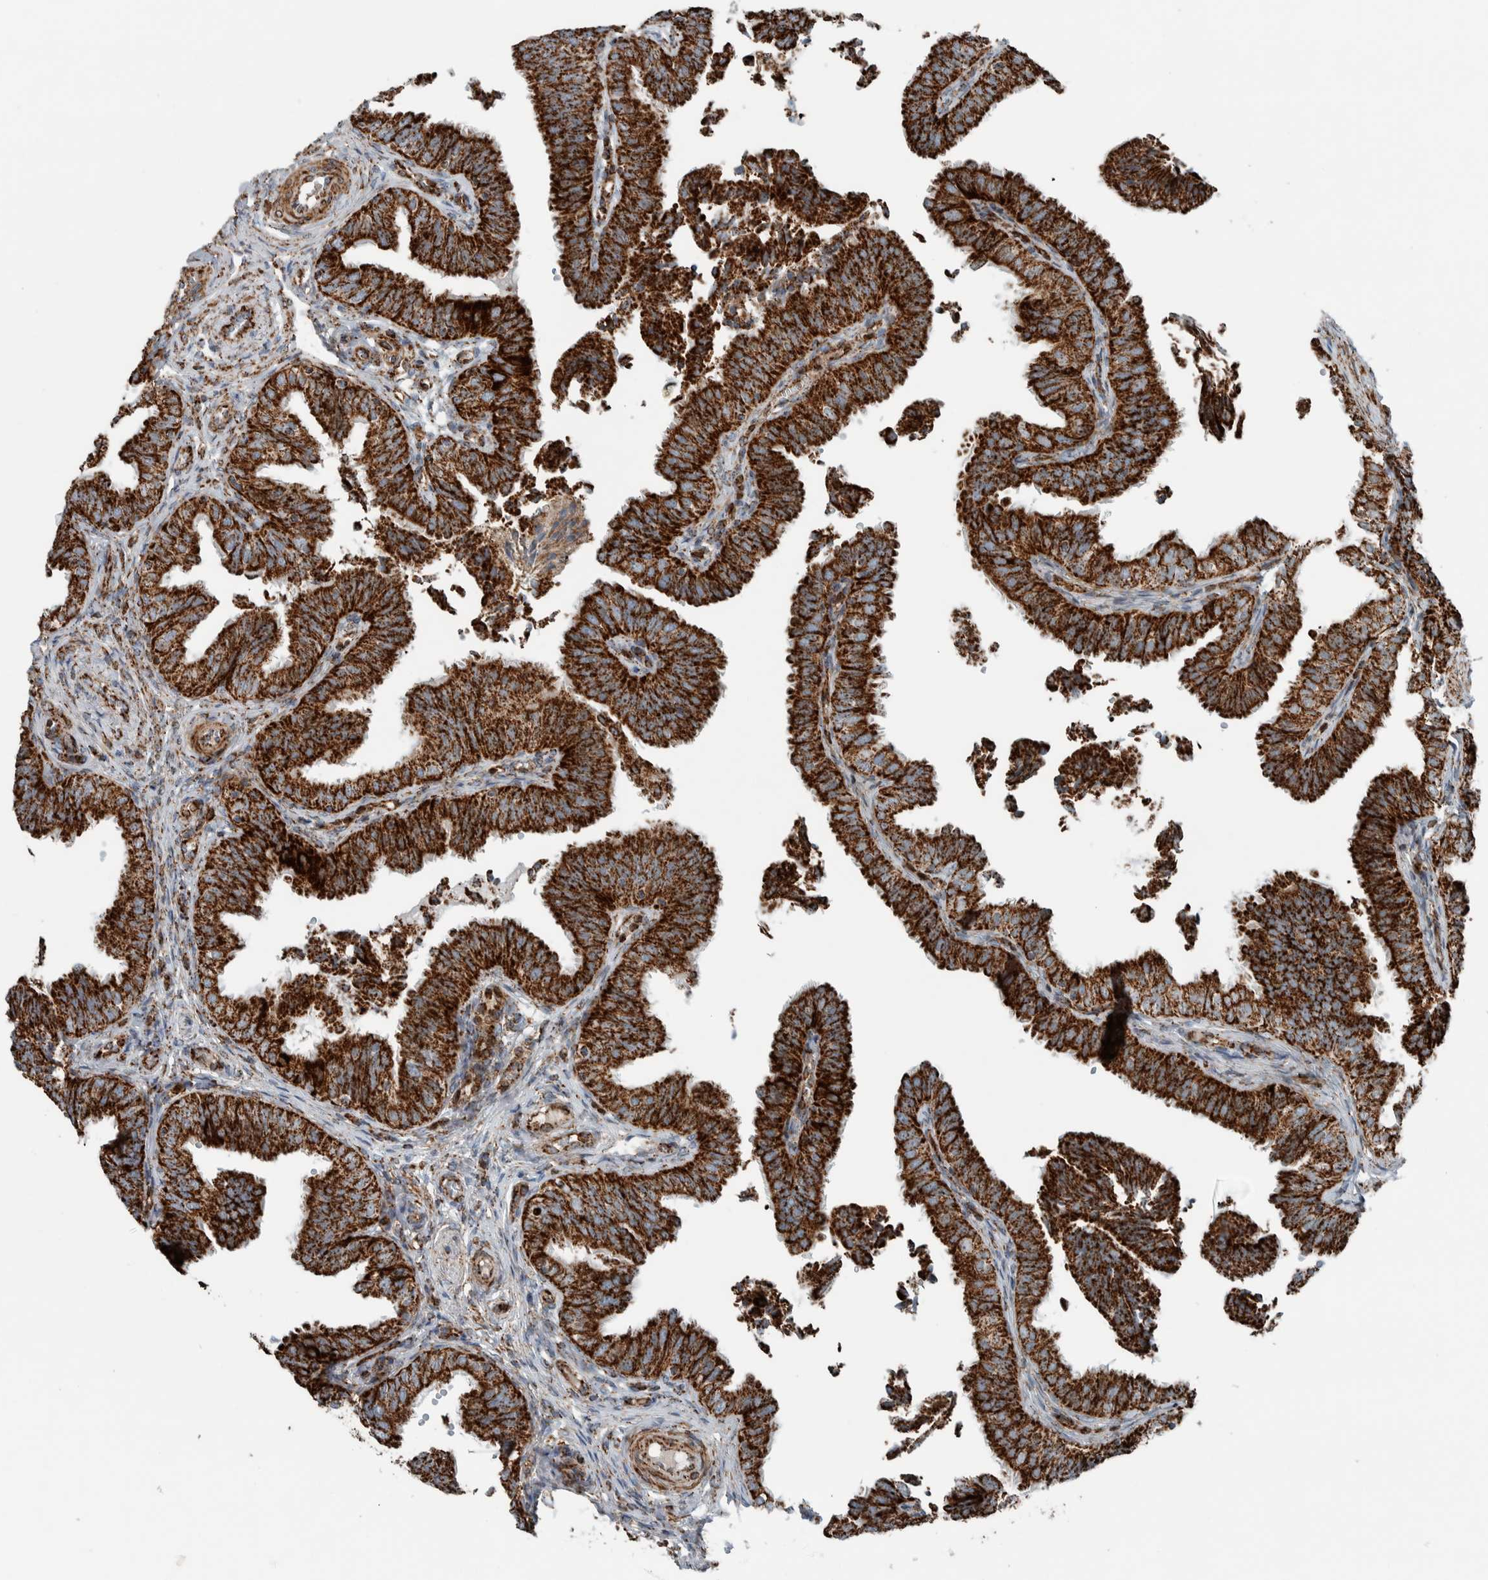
{"staining": {"intensity": "strong", "quantity": ">75%", "location": "cytoplasmic/membranous"}, "tissue": "fallopian tube", "cell_type": "Glandular cells", "image_type": "normal", "snomed": [{"axis": "morphology", "description": "Normal tissue, NOS"}, {"axis": "topography", "description": "Fallopian tube"}], "caption": "Protein expression analysis of benign human fallopian tube reveals strong cytoplasmic/membranous expression in approximately >75% of glandular cells. The staining is performed using DAB (3,3'-diaminobenzidine) brown chromogen to label protein expression. The nuclei are counter-stained blue using hematoxylin.", "gene": "CNTROB", "patient": {"sex": "female", "age": 35}}